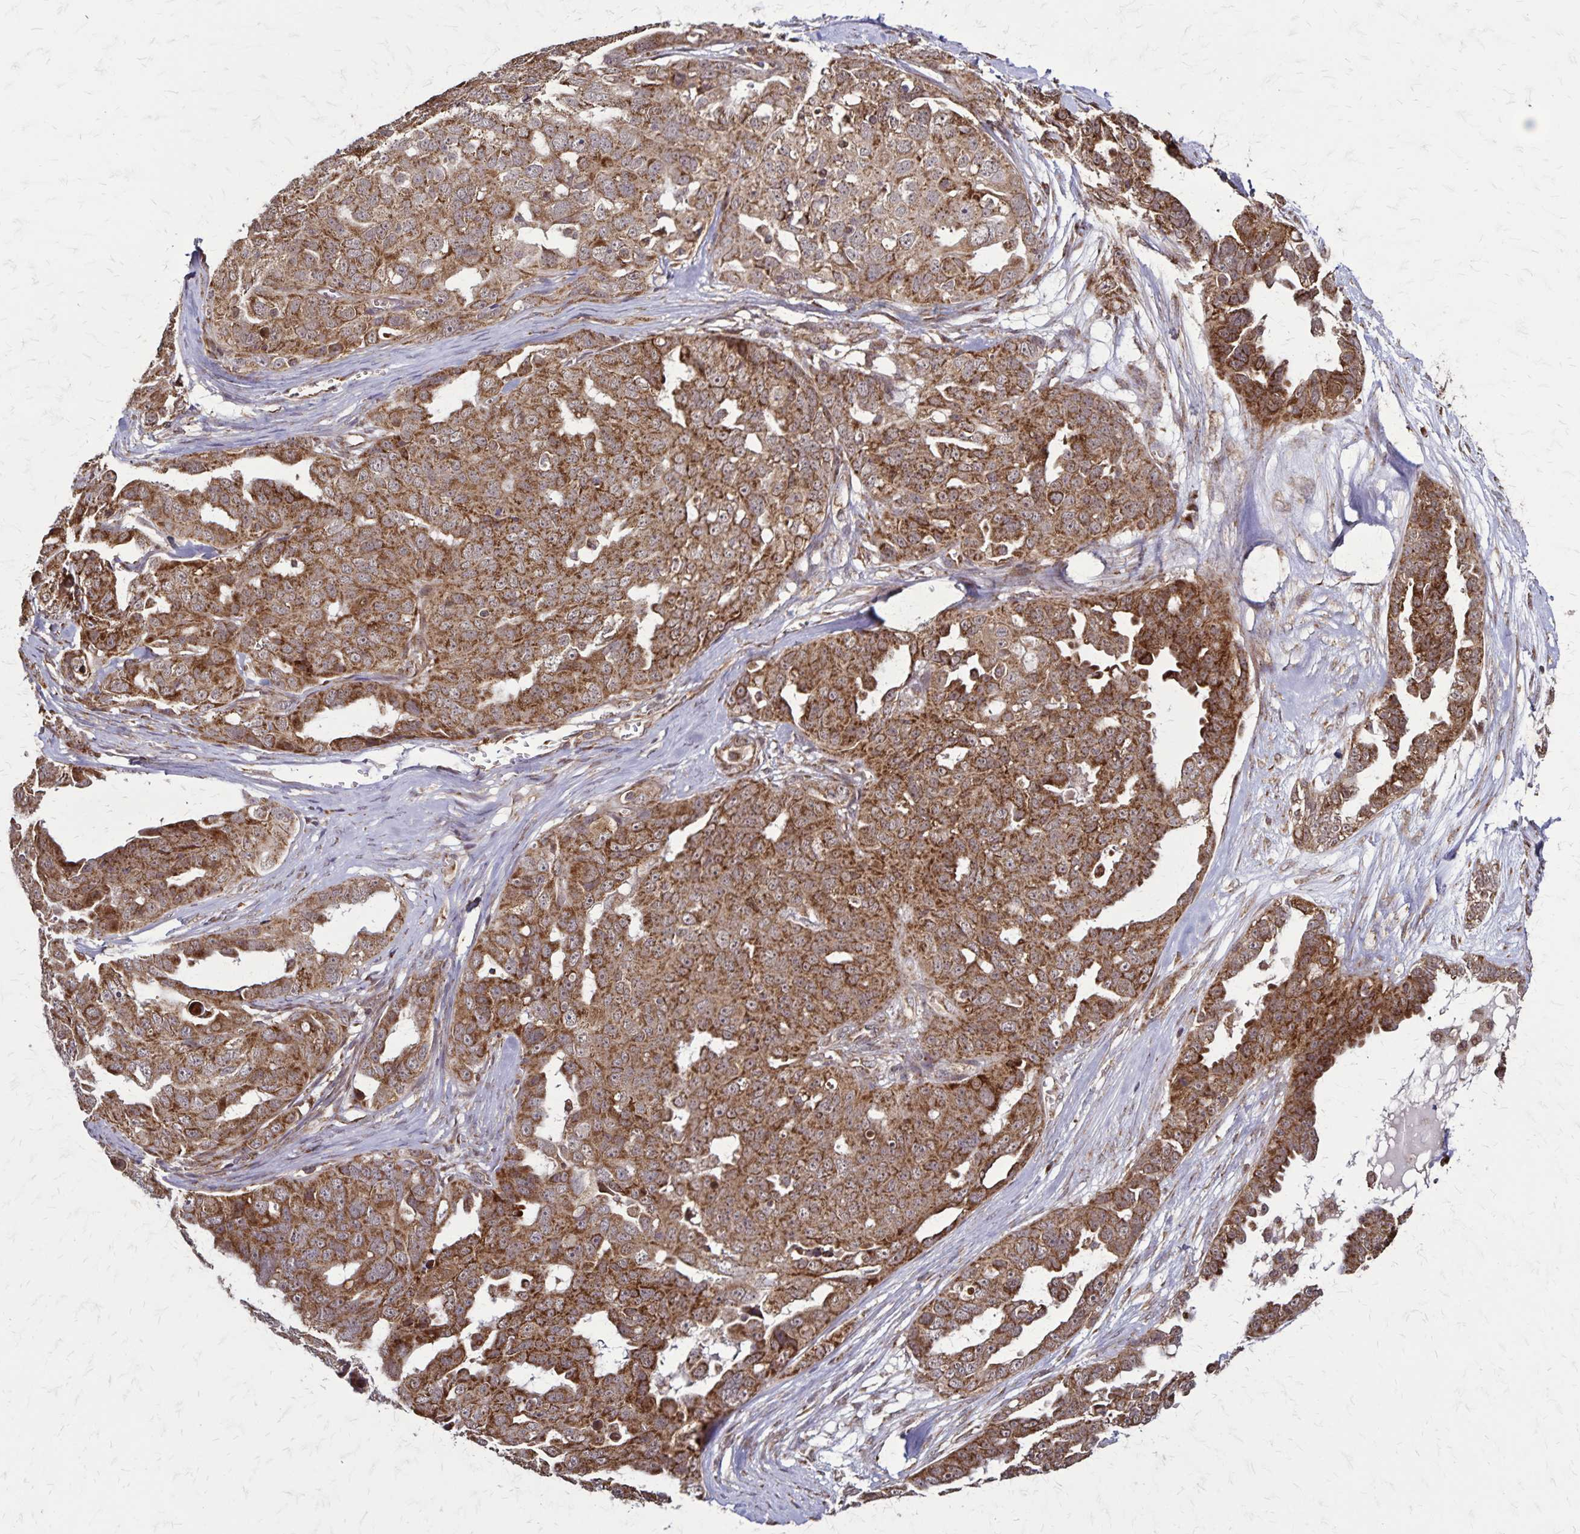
{"staining": {"intensity": "moderate", "quantity": ">75%", "location": "cytoplasmic/membranous,nuclear"}, "tissue": "ovarian cancer", "cell_type": "Tumor cells", "image_type": "cancer", "snomed": [{"axis": "morphology", "description": "Carcinoma, endometroid"}, {"axis": "topography", "description": "Ovary"}], "caption": "A high-resolution histopathology image shows IHC staining of ovarian cancer, which displays moderate cytoplasmic/membranous and nuclear expression in about >75% of tumor cells.", "gene": "NFS1", "patient": {"sex": "female", "age": 70}}